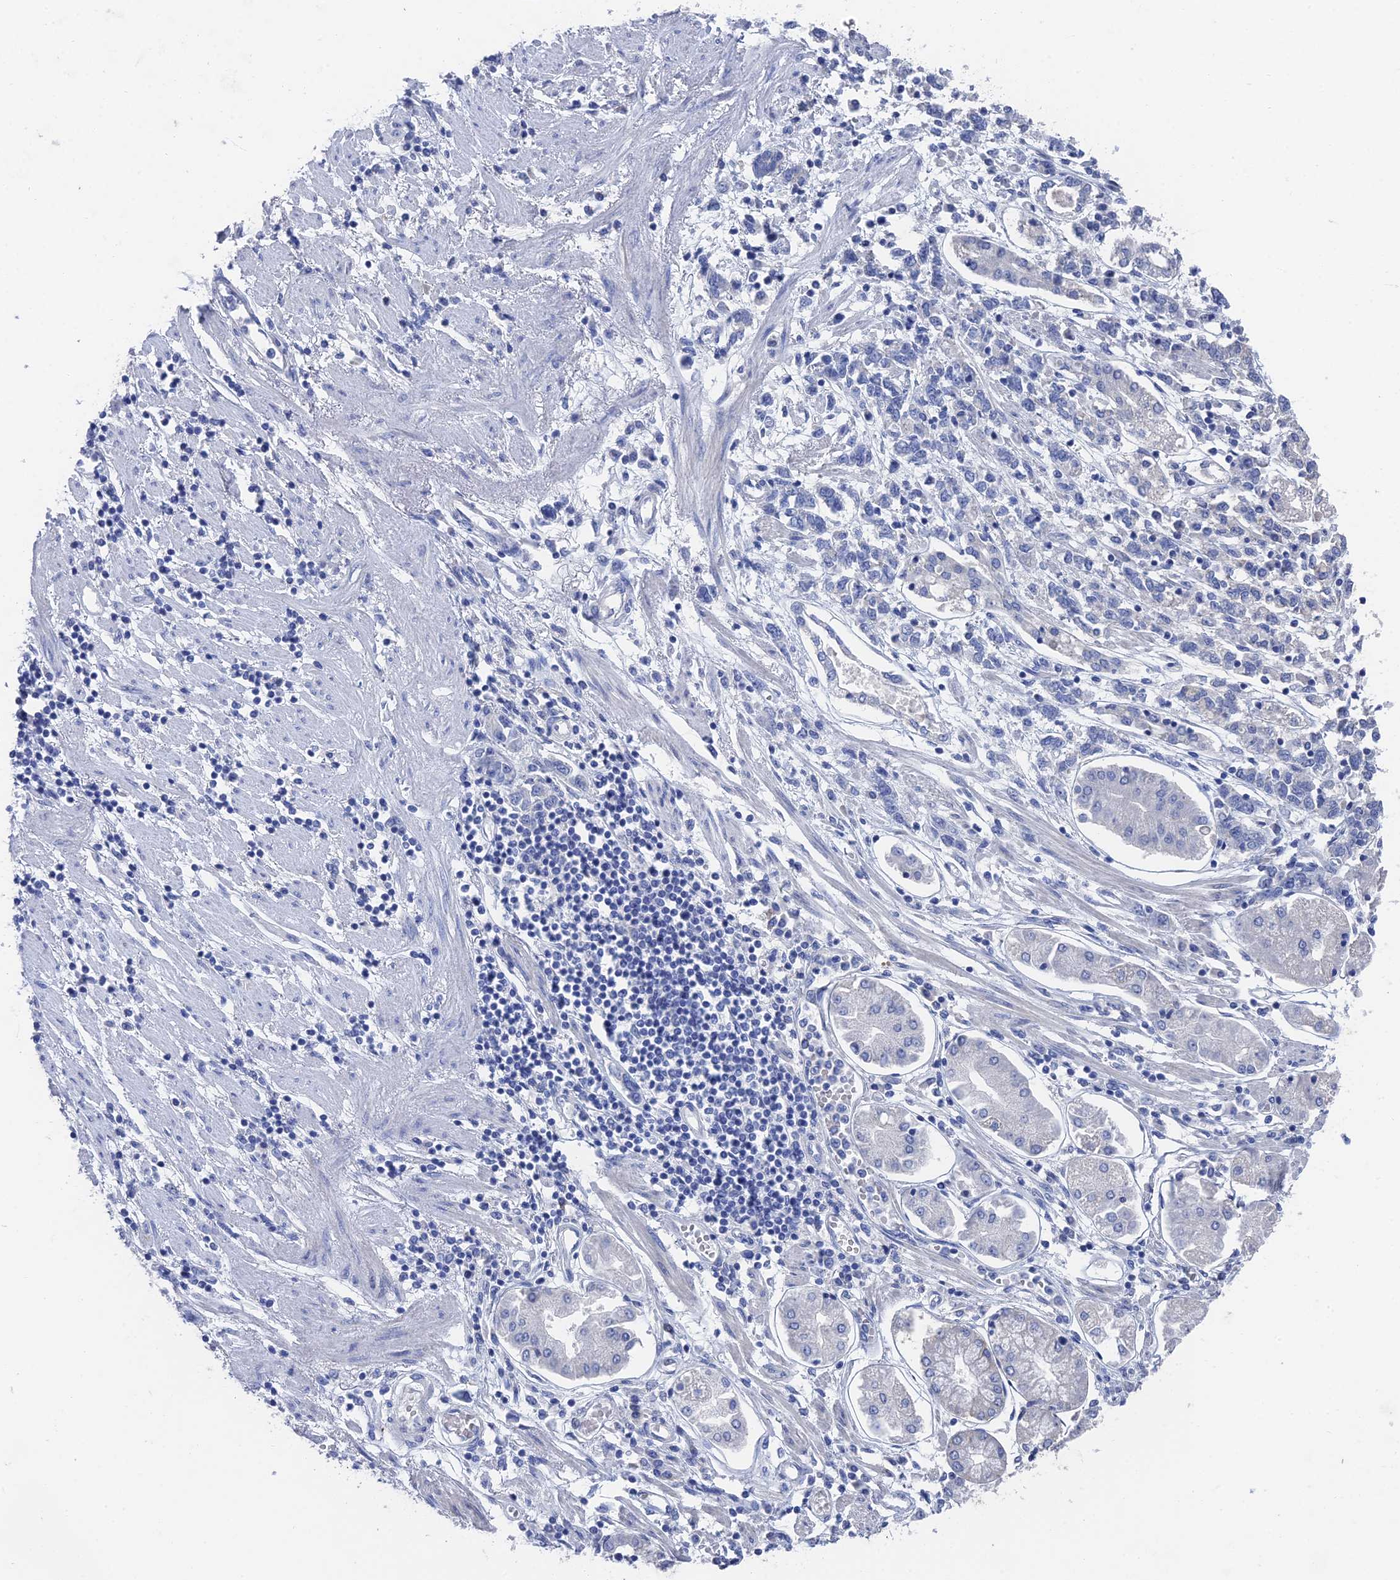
{"staining": {"intensity": "negative", "quantity": "none", "location": "none"}, "tissue": "stomach cancer", "cell_type": "Tumor cells", "image_type": "cancer", "snomed": [{"axis": "morphology", "description": "Adenocarcinoma, NOS"}, {"axis": "topography", "description": "Stomach"}], "caption": "The immunohistochemistry histopathology image has no significant staining in tumor cells of stomach cancer (adenocarcinoma) tissue.", "gene": "GFAP", "patient": {"sex": "female", "age": 76}}